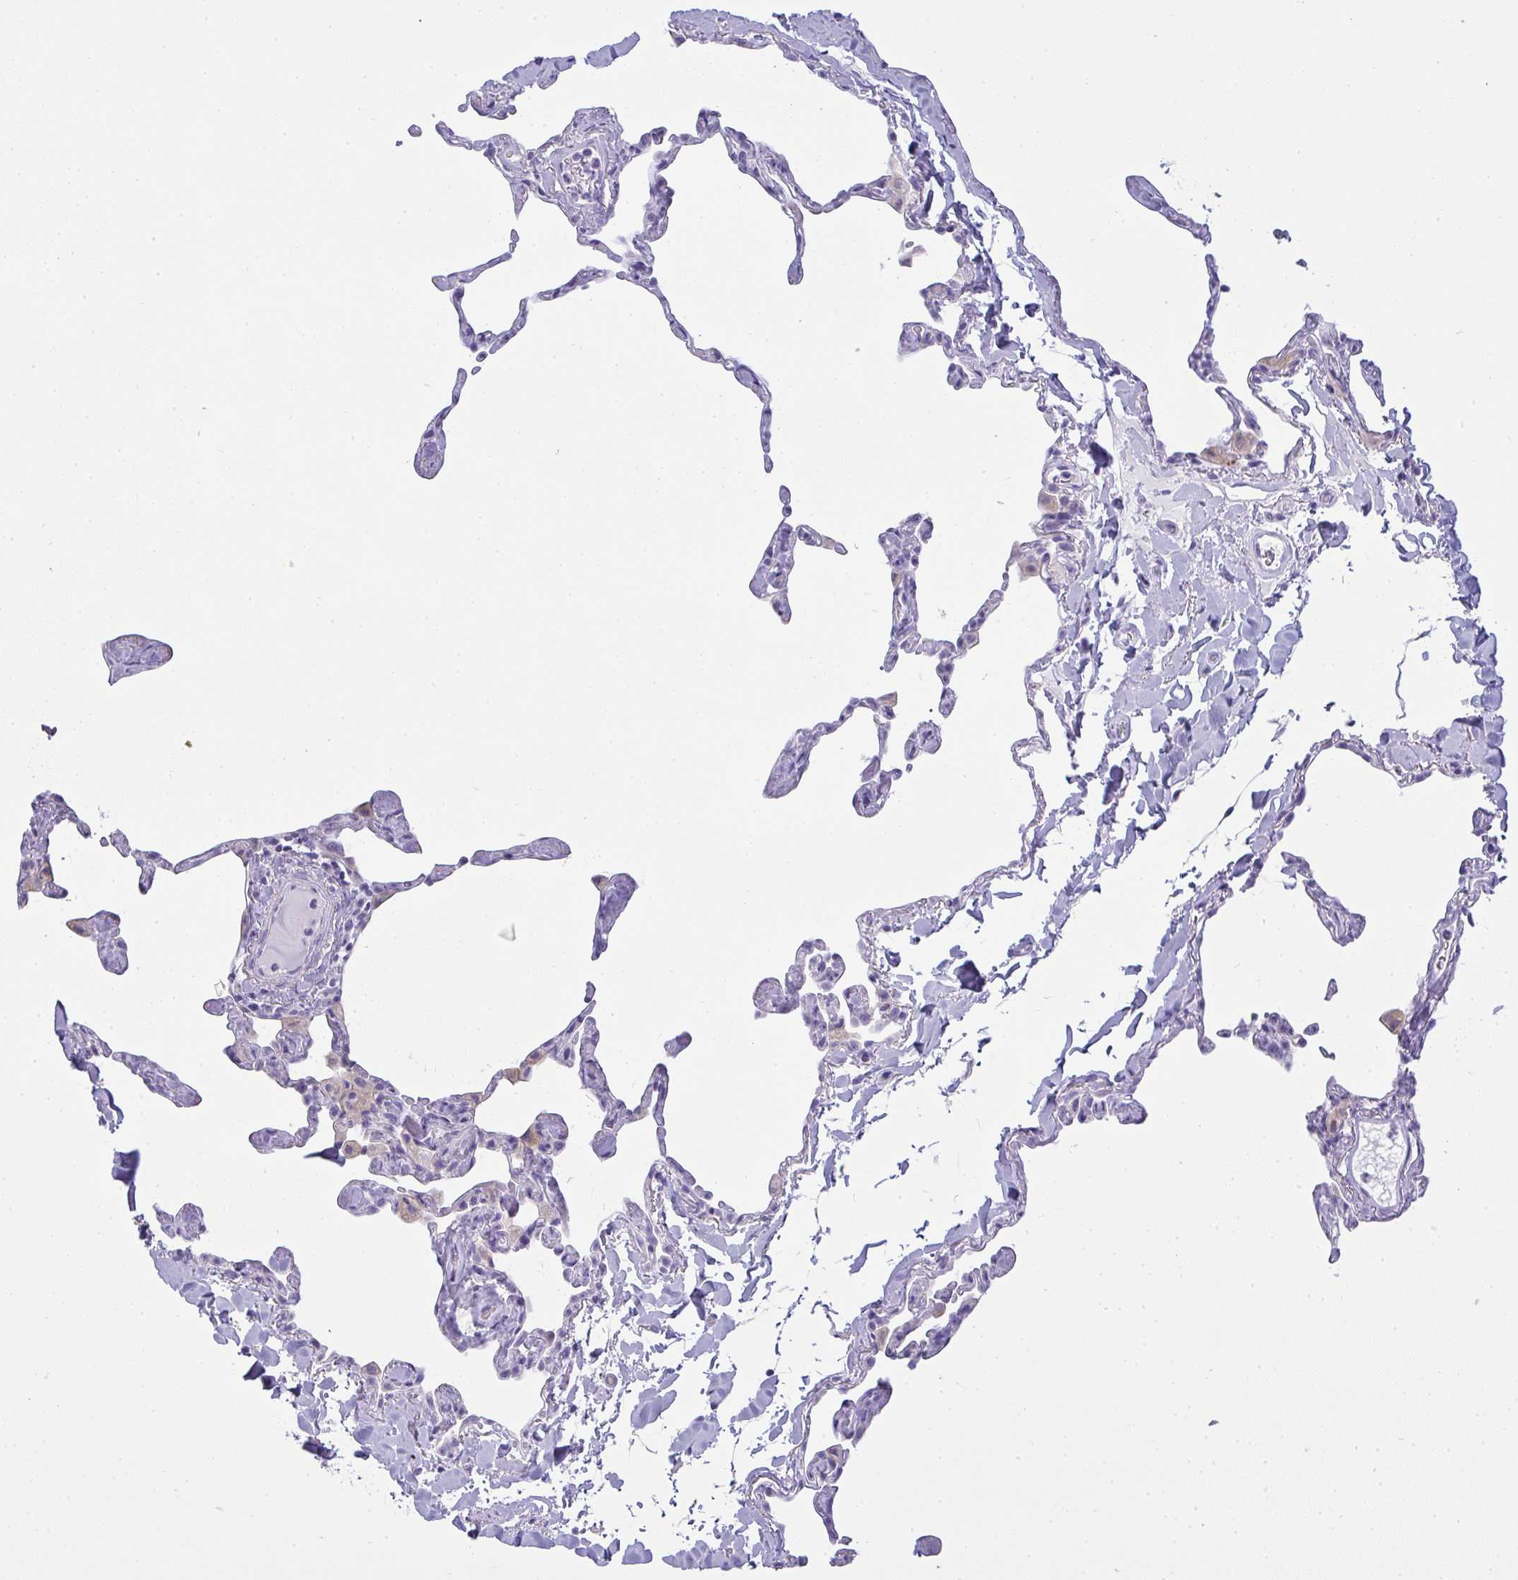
{"staining": {"intensity": "negative", "quantity": "none", "location": "none"}, "tissue": "lung", "cell_type": "Alveolar cells", "image_type": "normal", "snomed": [{"axis": "morphology", "description": "Normal tissue, NOS"}, {"axis": "topography", "description": "Lung"}], "caption": "IHC image of unremarkable lung stained for a protein (brown), which reveals no expression in alveolar cells.", "gene": "GSDMB", "patient": {"sex": "male", "age": 65}}